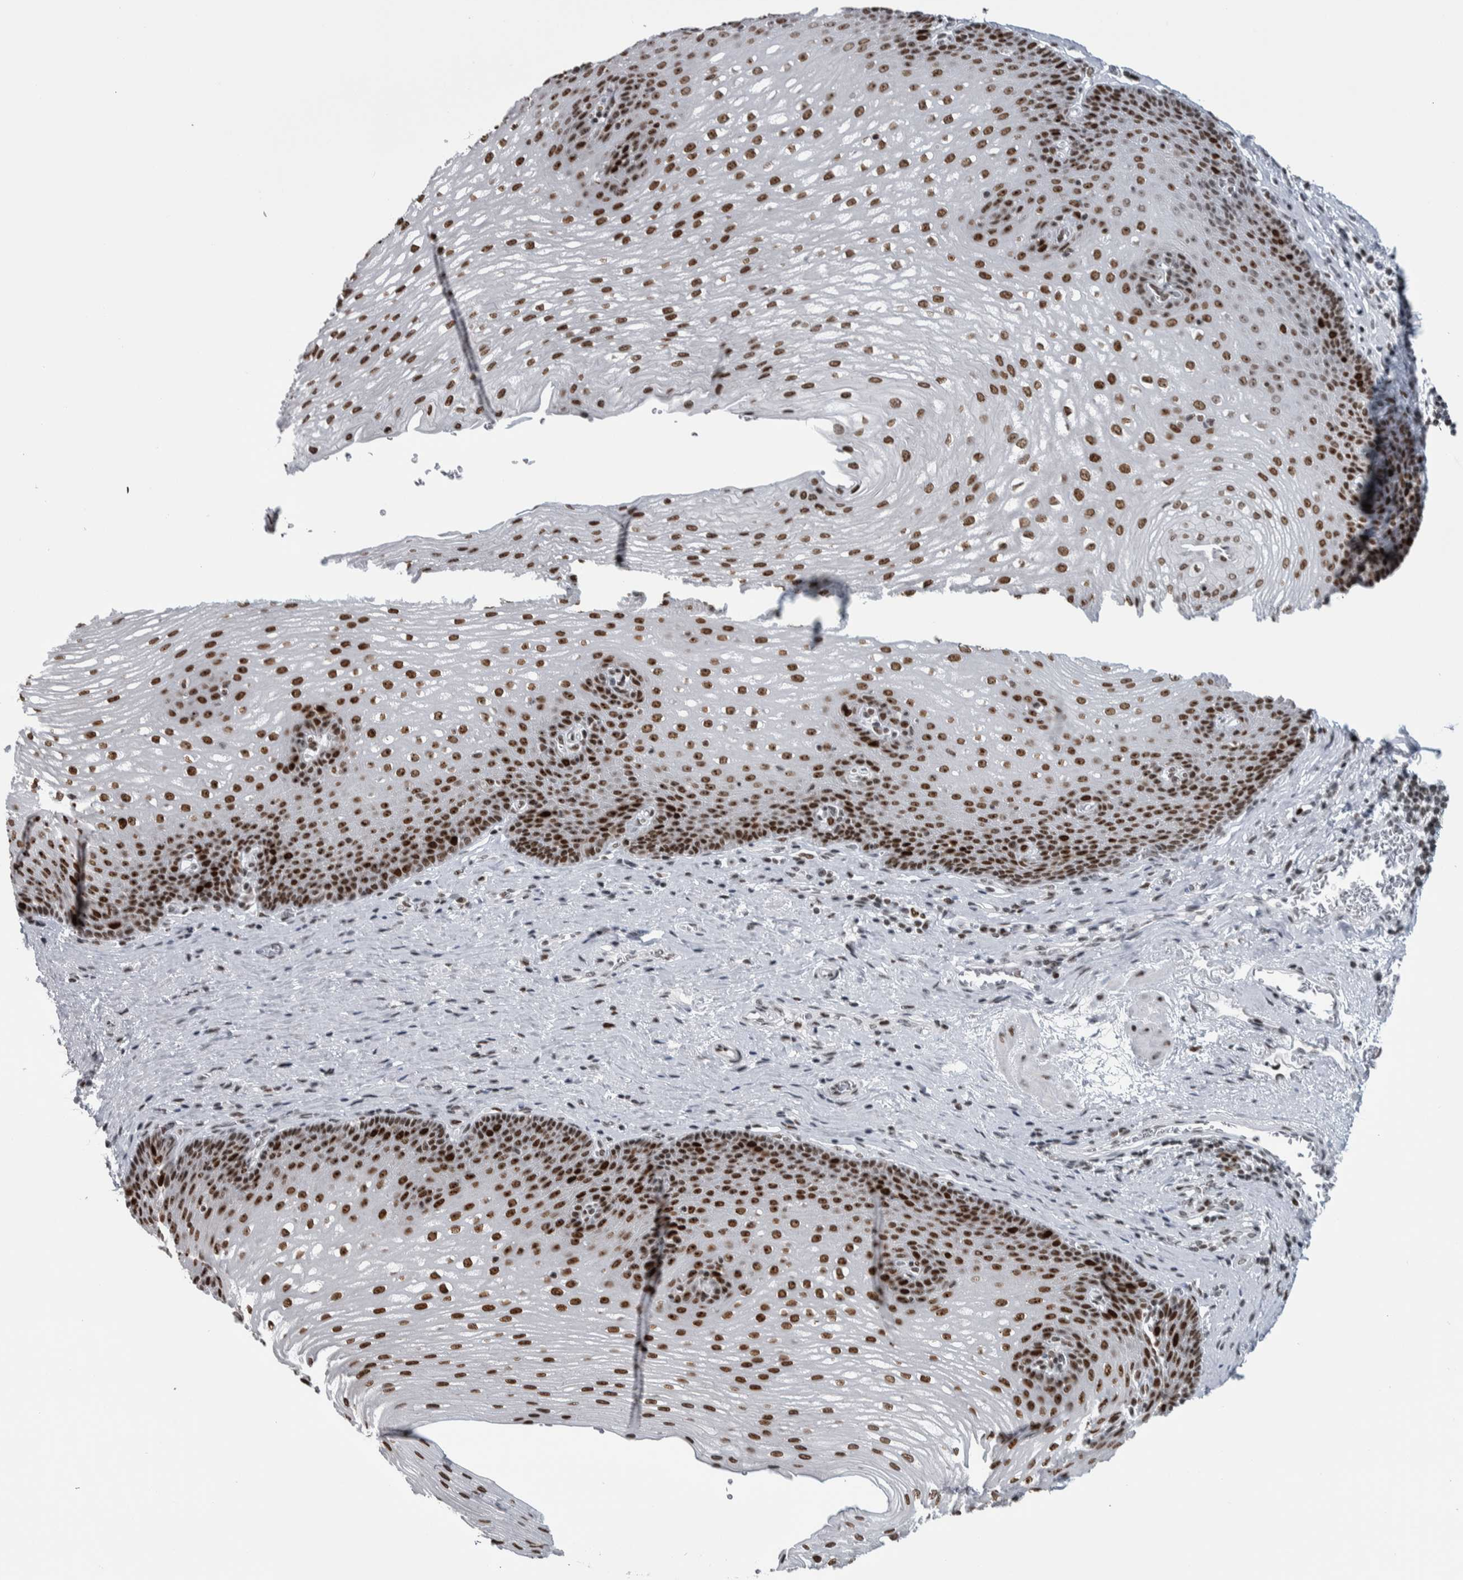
{"staining": {"intensity": "strong", "quantity": ">75%", "location": "nuclear"}, "tissue": "esophagus", "cell_type": "Squamous epithelial cells", "image_type": "normal", "snomed": [{"axis": "morphology", "description": "Normal tissue, NOS"}, {"axis": "topography", "description": "Esophagus"}], "caption": "Esophagus stained with IHC shows strong nuclear staining in about >75% of squamous epithelial cells.", "gene": "TOP2B", "patient": {"sex": "male", "age": 48}}